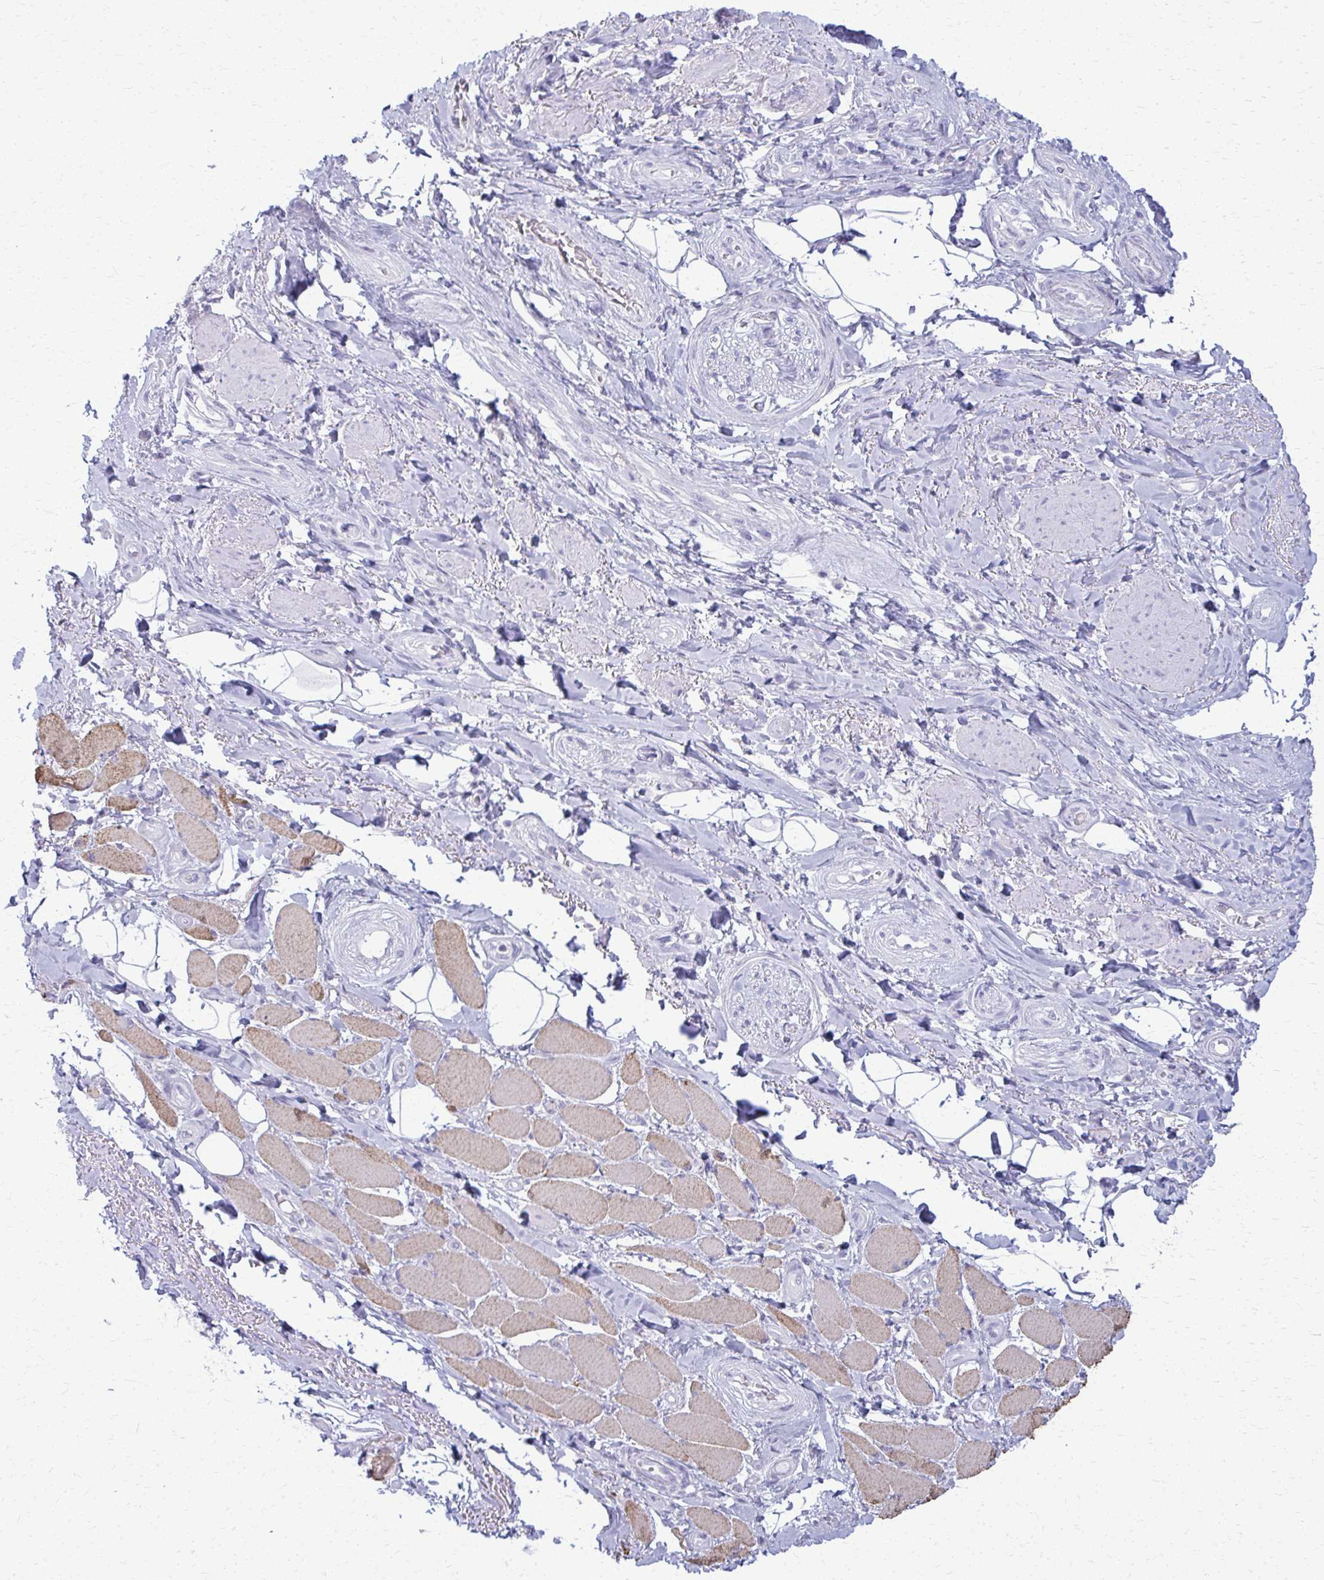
{"staining": {"intensity": "negative", "quantity": "none", "location": "none"}, "tissue": "adipose tissue", "cell_type": "Adipocytes", "image_type": "normal", "snomed": [{"axis": "morphology", "description": "Normal tissue, NOS"}, {"axis": "topography", "description": "Anal"}, {"axis": "topography", "description": "Peripheral nerve tissue"}], "caption": "Adipose tissue stained for a protein using immunohistochemistry (IHC) exhibits no expression adipocytes.", "gene": "ACSM2A", "patient": {"sex": "male", "age": 53}}